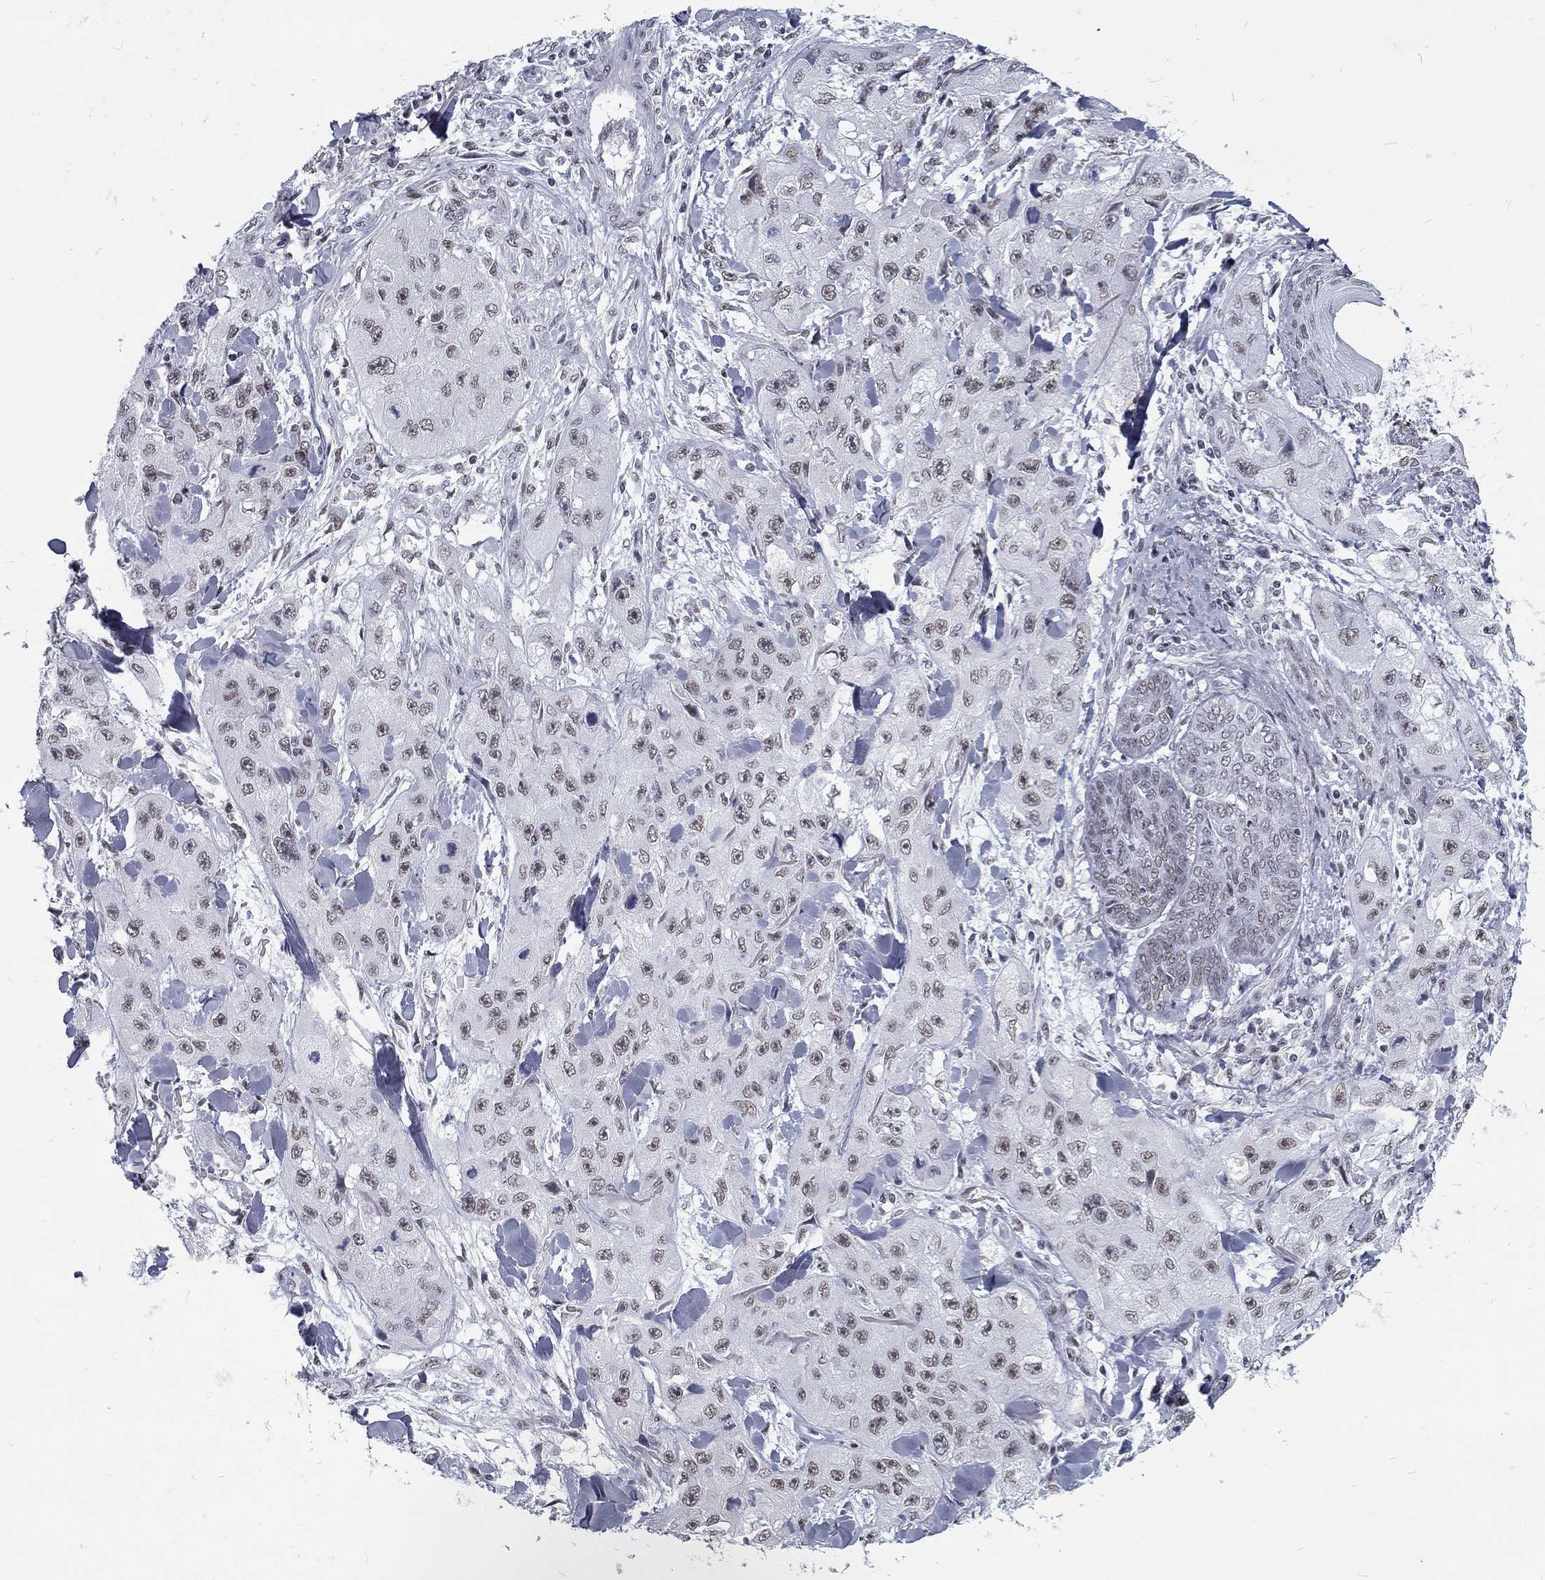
{"staining": {"intensity": "weak", "quantity": "<25%", "location": "nuclear"}, "tissue": "skin cancer", "cell_type": "Tumor cells", "image_type": "cancer", "snomed": [{"axis": "morphology", "description": "Squamous cell carcinoma, NOS"}, {"axis": "topography", "description": "Skin"}, {"axis": "topography", "description": "Subcutis"}], "caption": "Image shows no protein positivity in tumor cells of squamous cell carcinoma (skin) tissue. (DAB immunohistochemistry with hematoxylin counter stain).", "gene": "SNORC", "patient": {"sex": "male", "age": 73}}